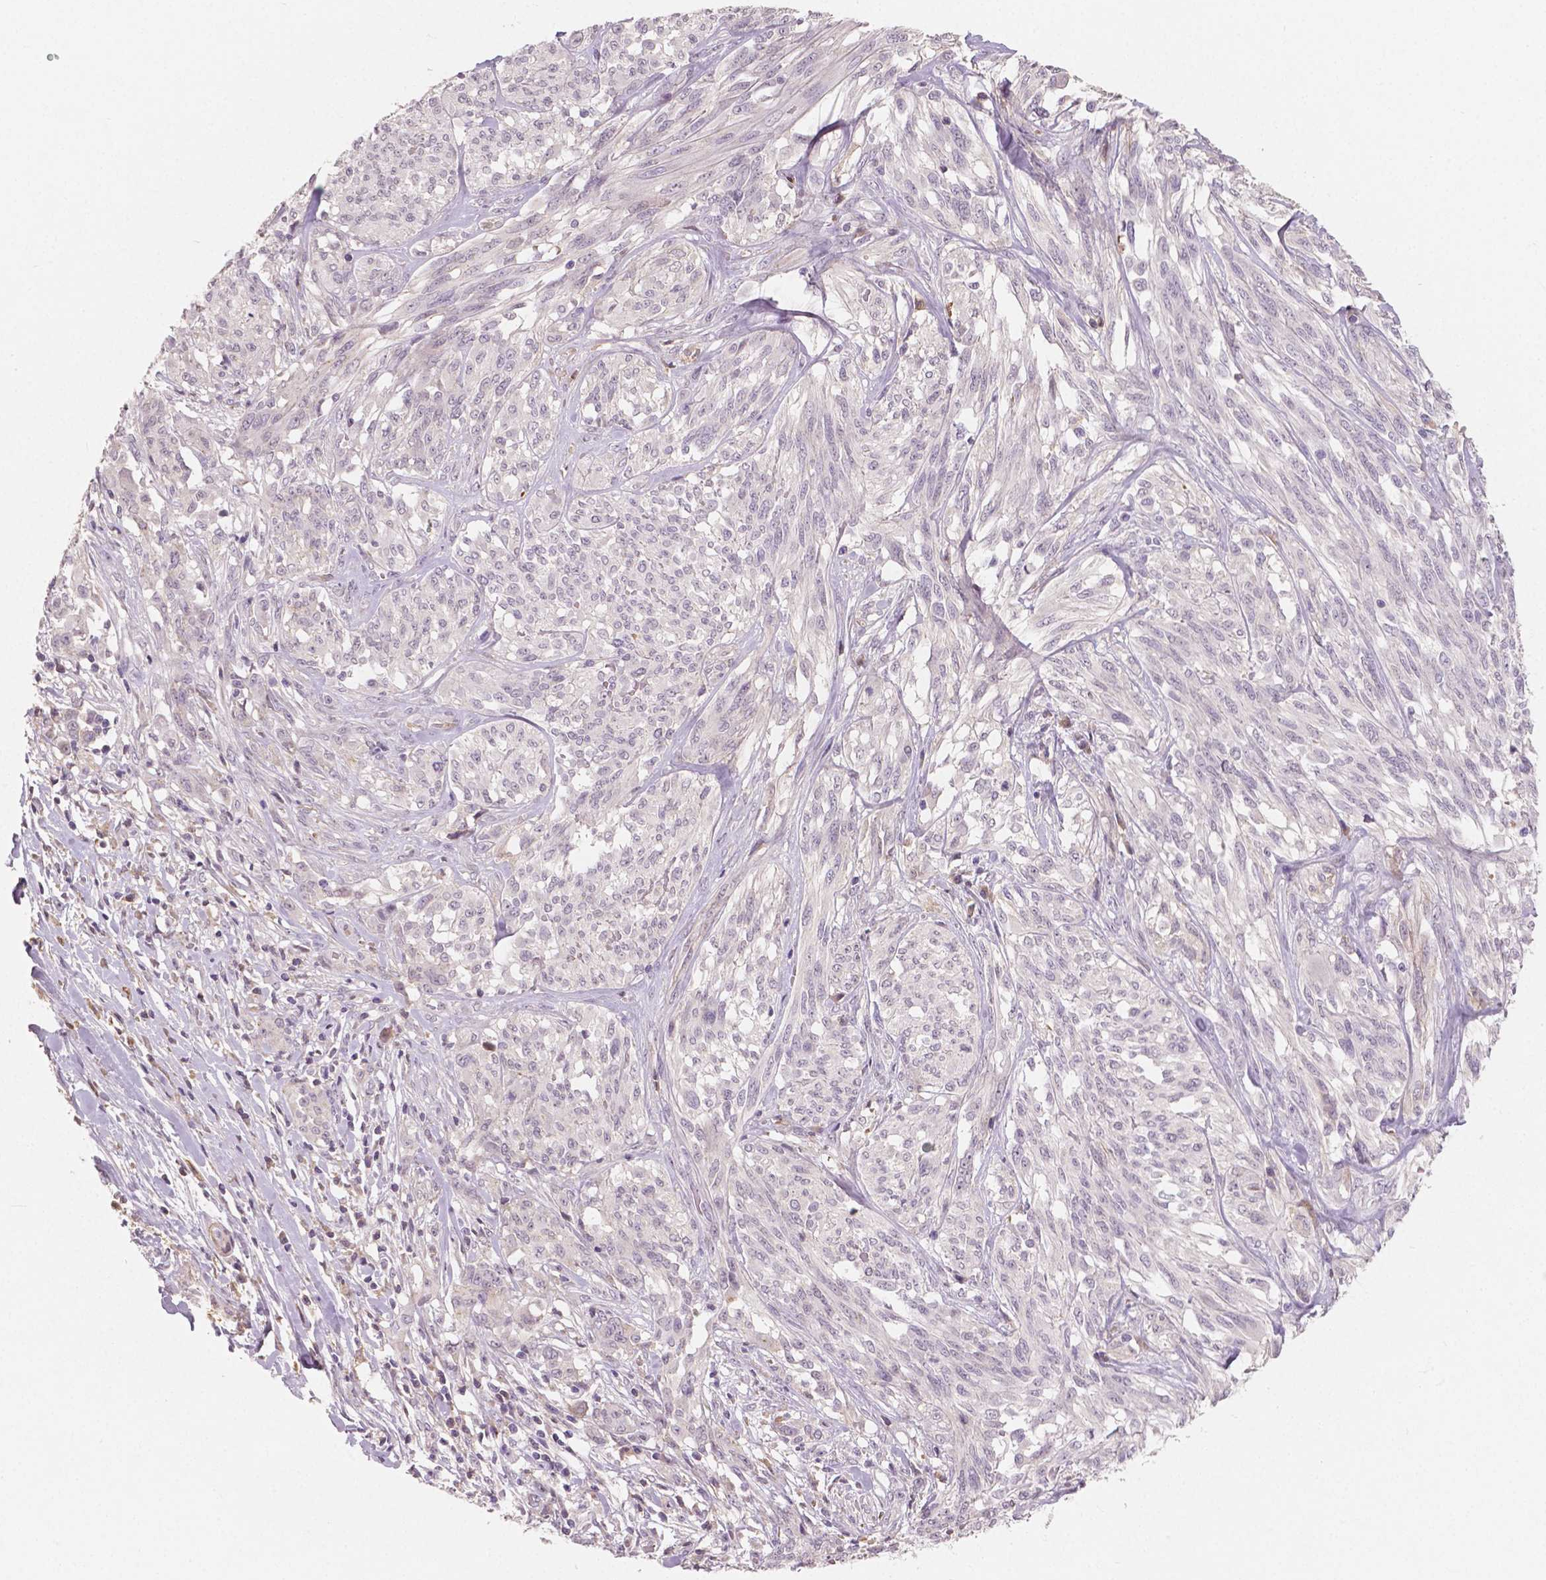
{"staining": {"intensity": "negative", "quantity": "none", "location": "none"}, "tissue": "melanoma", "cell_type": "Tumor cells", "image_type": "cancer", "snomed": [{"axis": "morphology", "description": "Malignant melanoma, NOS"}, {"axis": "topography", "description": "Skin"}], "caption": "DAB (3,3'-diaminobenzidine) immunohistochemical staining of malignant melanoma displays no significant expression in tumor cells. (DAB (3,3'-diaminobenzidine) immunohistochemistry with hematoxylin counter stain).", "gene": "APOA4", "patient": {"sex": "female", "age": 91}}